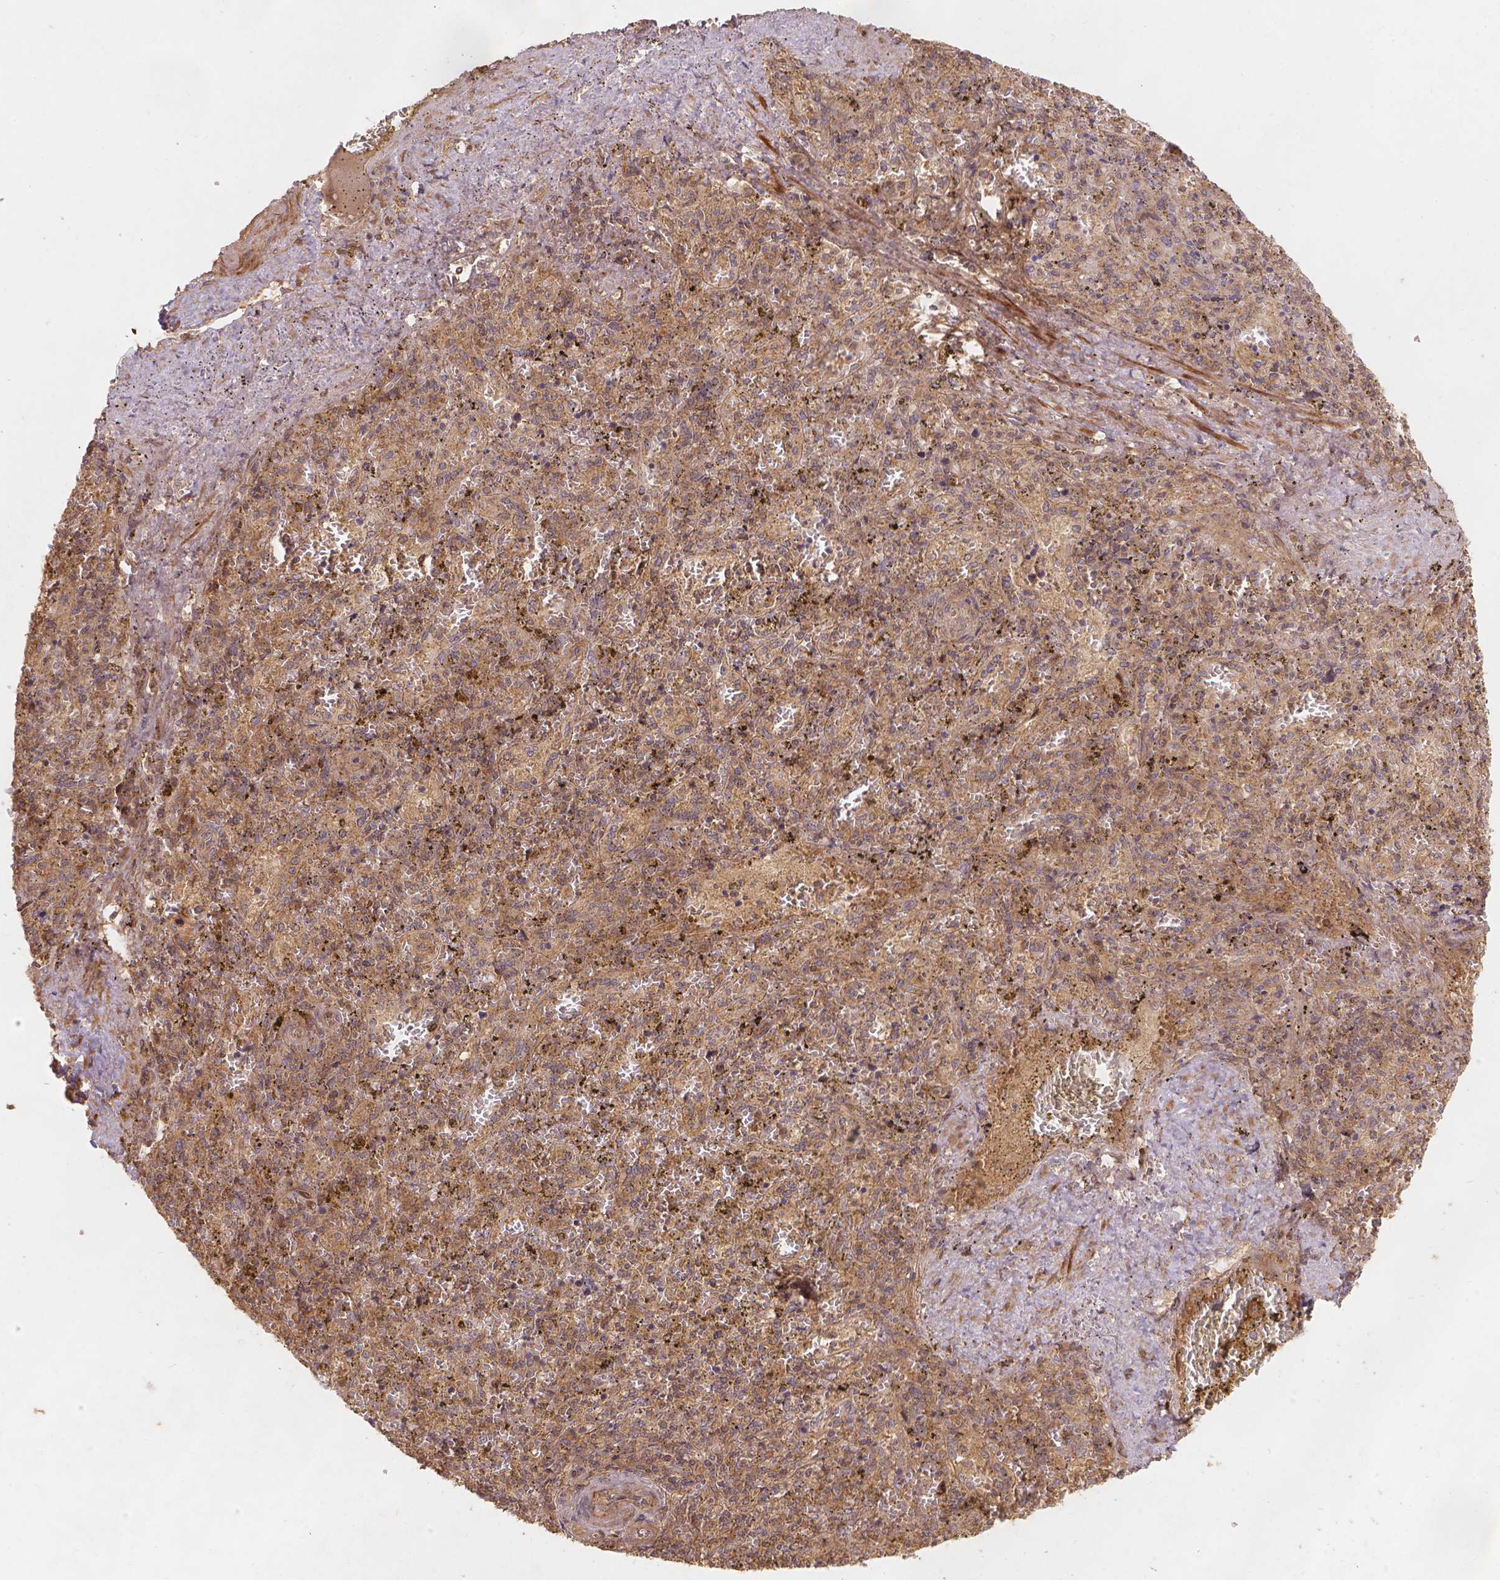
{"staining": {"intensity": "moderate", "quantity": ">75%", "location": "cytoplasmic/membranous"}, "tissue": "spleen", "cell_type": "Cells in red pulp", "image_type": "normal", "snomed": [{"axis": "morphology", "description": "Normal tissue, NOS"}, {"axis": "topography", "description": "Spleen"}], "caption": "A high-resolution photomicrograph shows immunohistochemistry staining of normal spleen, which shows moderate cytoplasmic/membranous expression in approximately >75% of cells in red pulp.", "gene": "XPR1", "patient": {"sex": "female", "age": 50}}